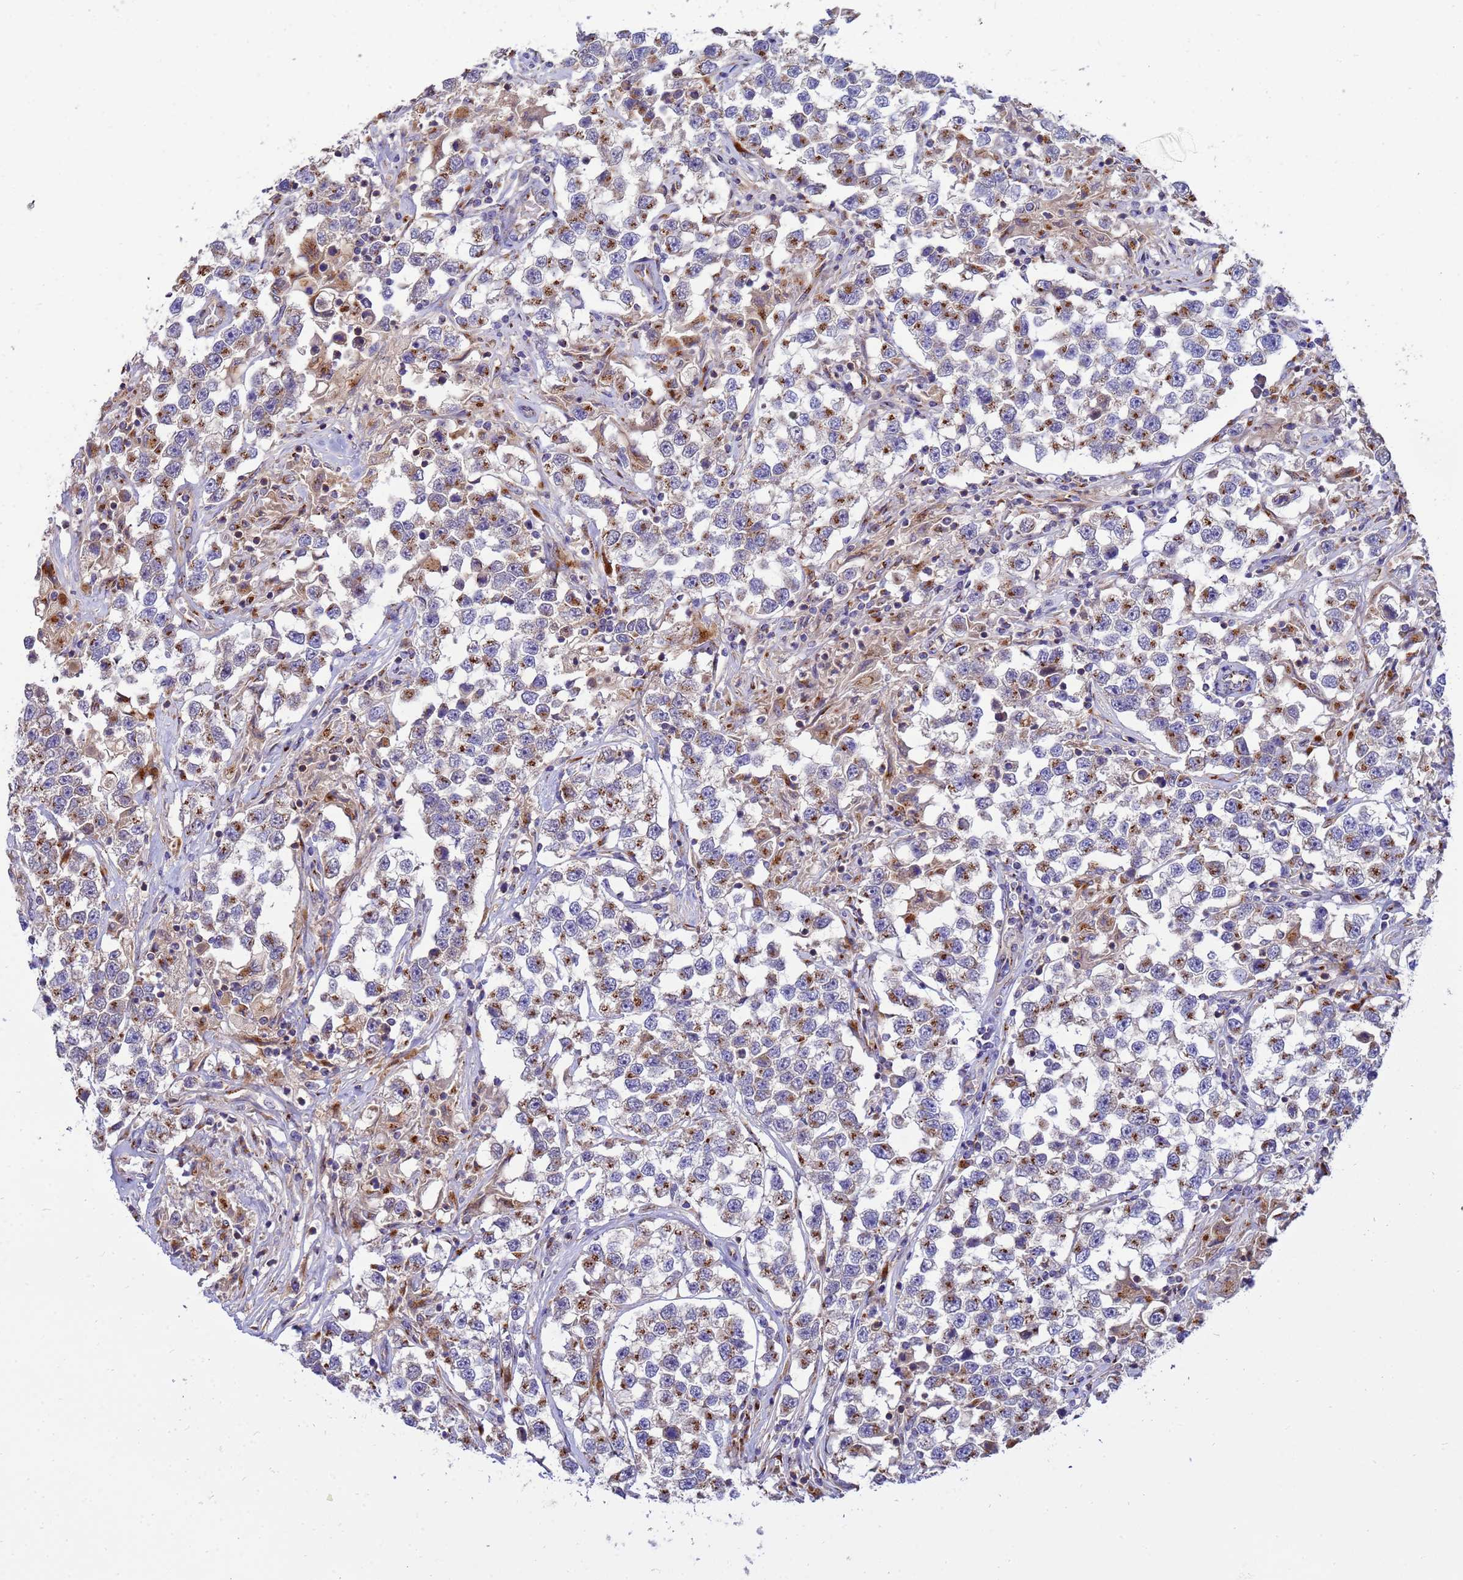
{"staining": {"intensity": "moderate", "quantity": "25%-75%", "location": "cytoplasmic/membranous"}, "tissue": "testis cancer", "cell_type": "Tumor cells", "image_type": "cancer", "snomed": [{"axis": "morphology", "description": "Seminoma, NOS"}, {"axis": "topography", "description": "Testis"}], "caption": "The histopathology image displays immunohistochemical staining of testis seminoma. There is moderate cytoplasmic/membranous staining is seen in approximately 25%-75% of tumor cells.", "gene": "HPS3", "patient": {"sex": "male", "age": 46}}